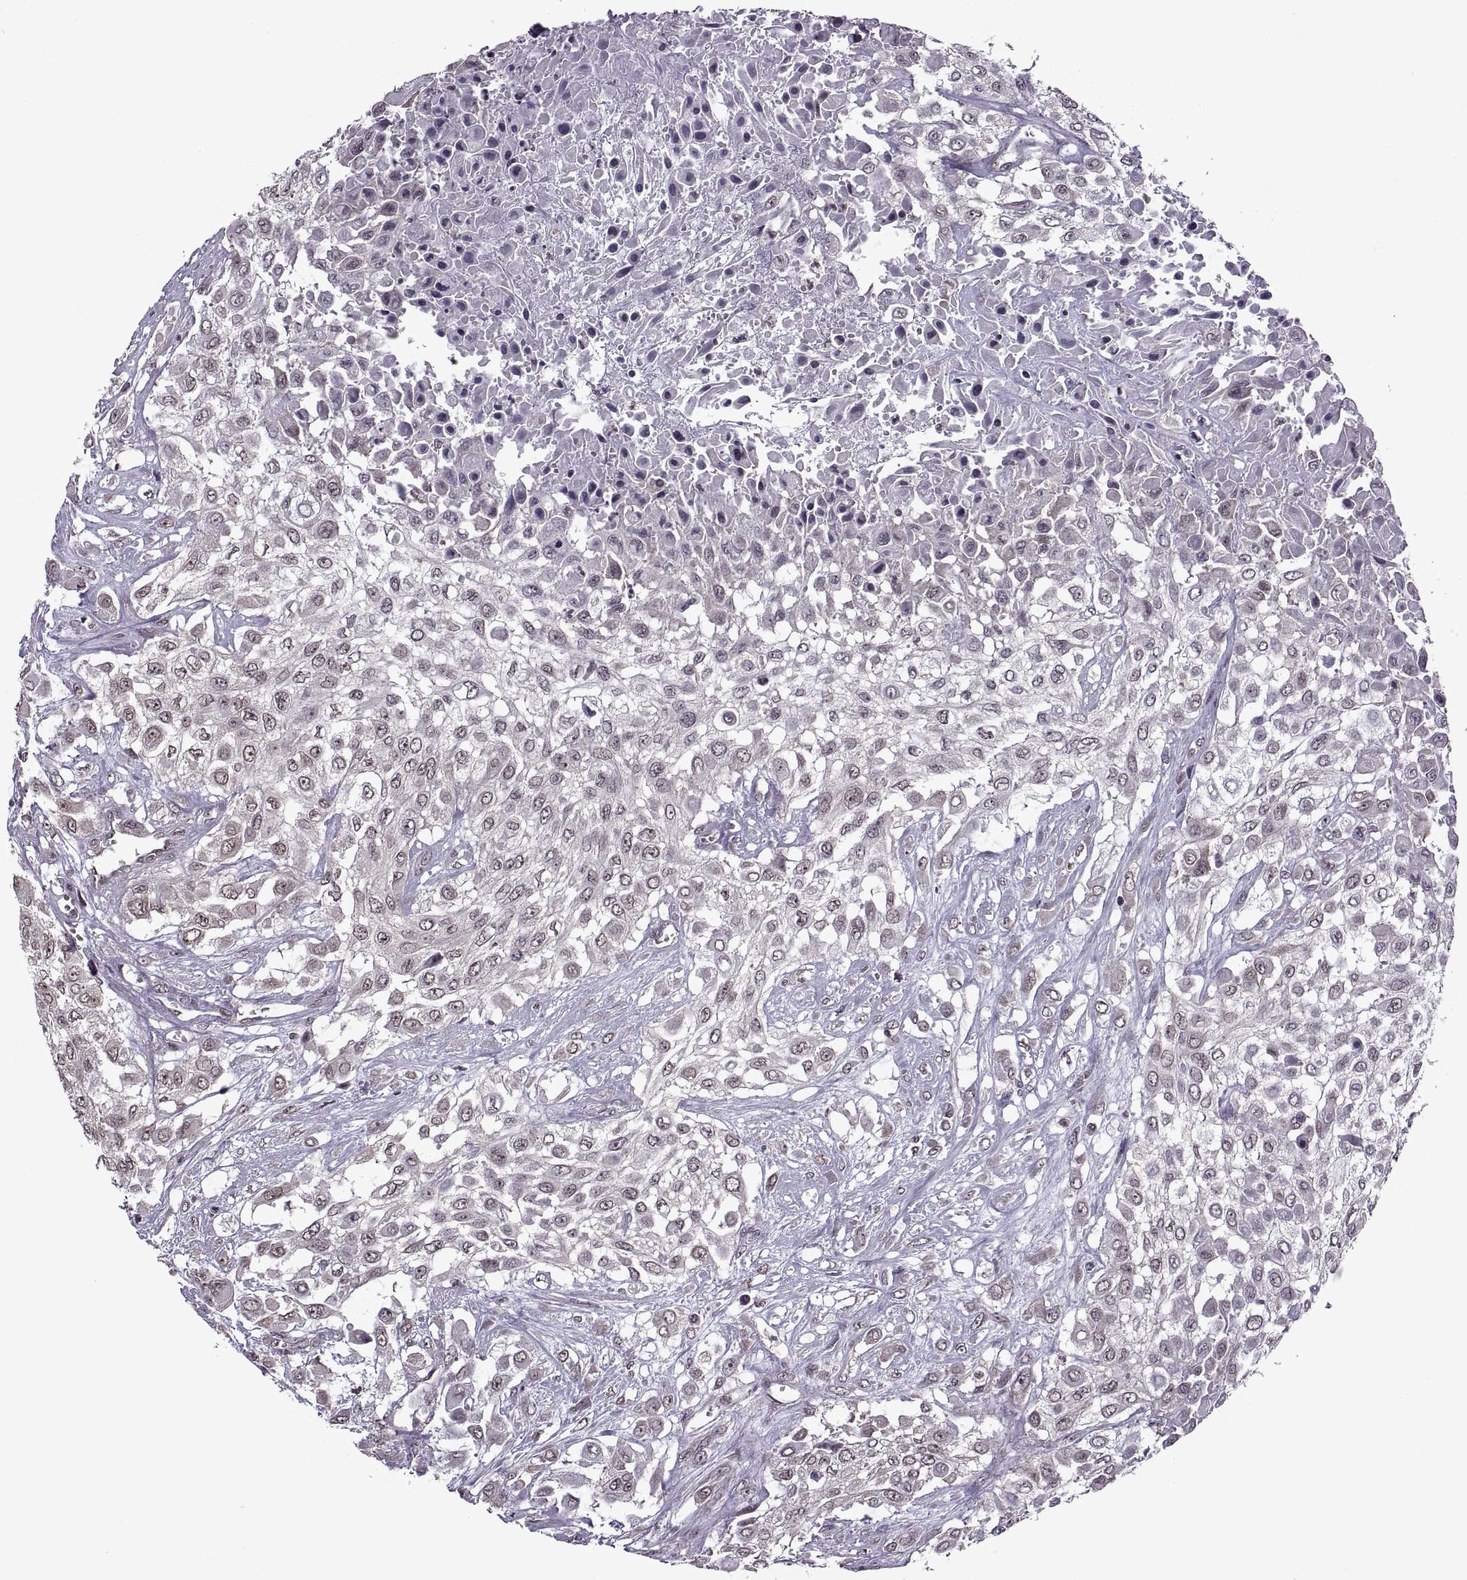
{"staining": {"intensity": "moderate", "quantity": "<25%", "location": "nuclear"}, "tissue": "urothelial cancer", "cell_type": "Tumor cells", "image_type": "cancer", "snomed": [{"axis": "morphology", "description": "Urothelial carcinoma, High grade"}, {"axis": "topography", "description": "Urinary bladder"}], "caption": "A brown stain shows moderate nuclear staining of a protein in high-grade urothelial carcinoma tumor cells. (DAB IHC, brown staining for protein, blue staining for nuclei).", "gene": "INTS3", "patient": {"sex": "male", "age": 57}}